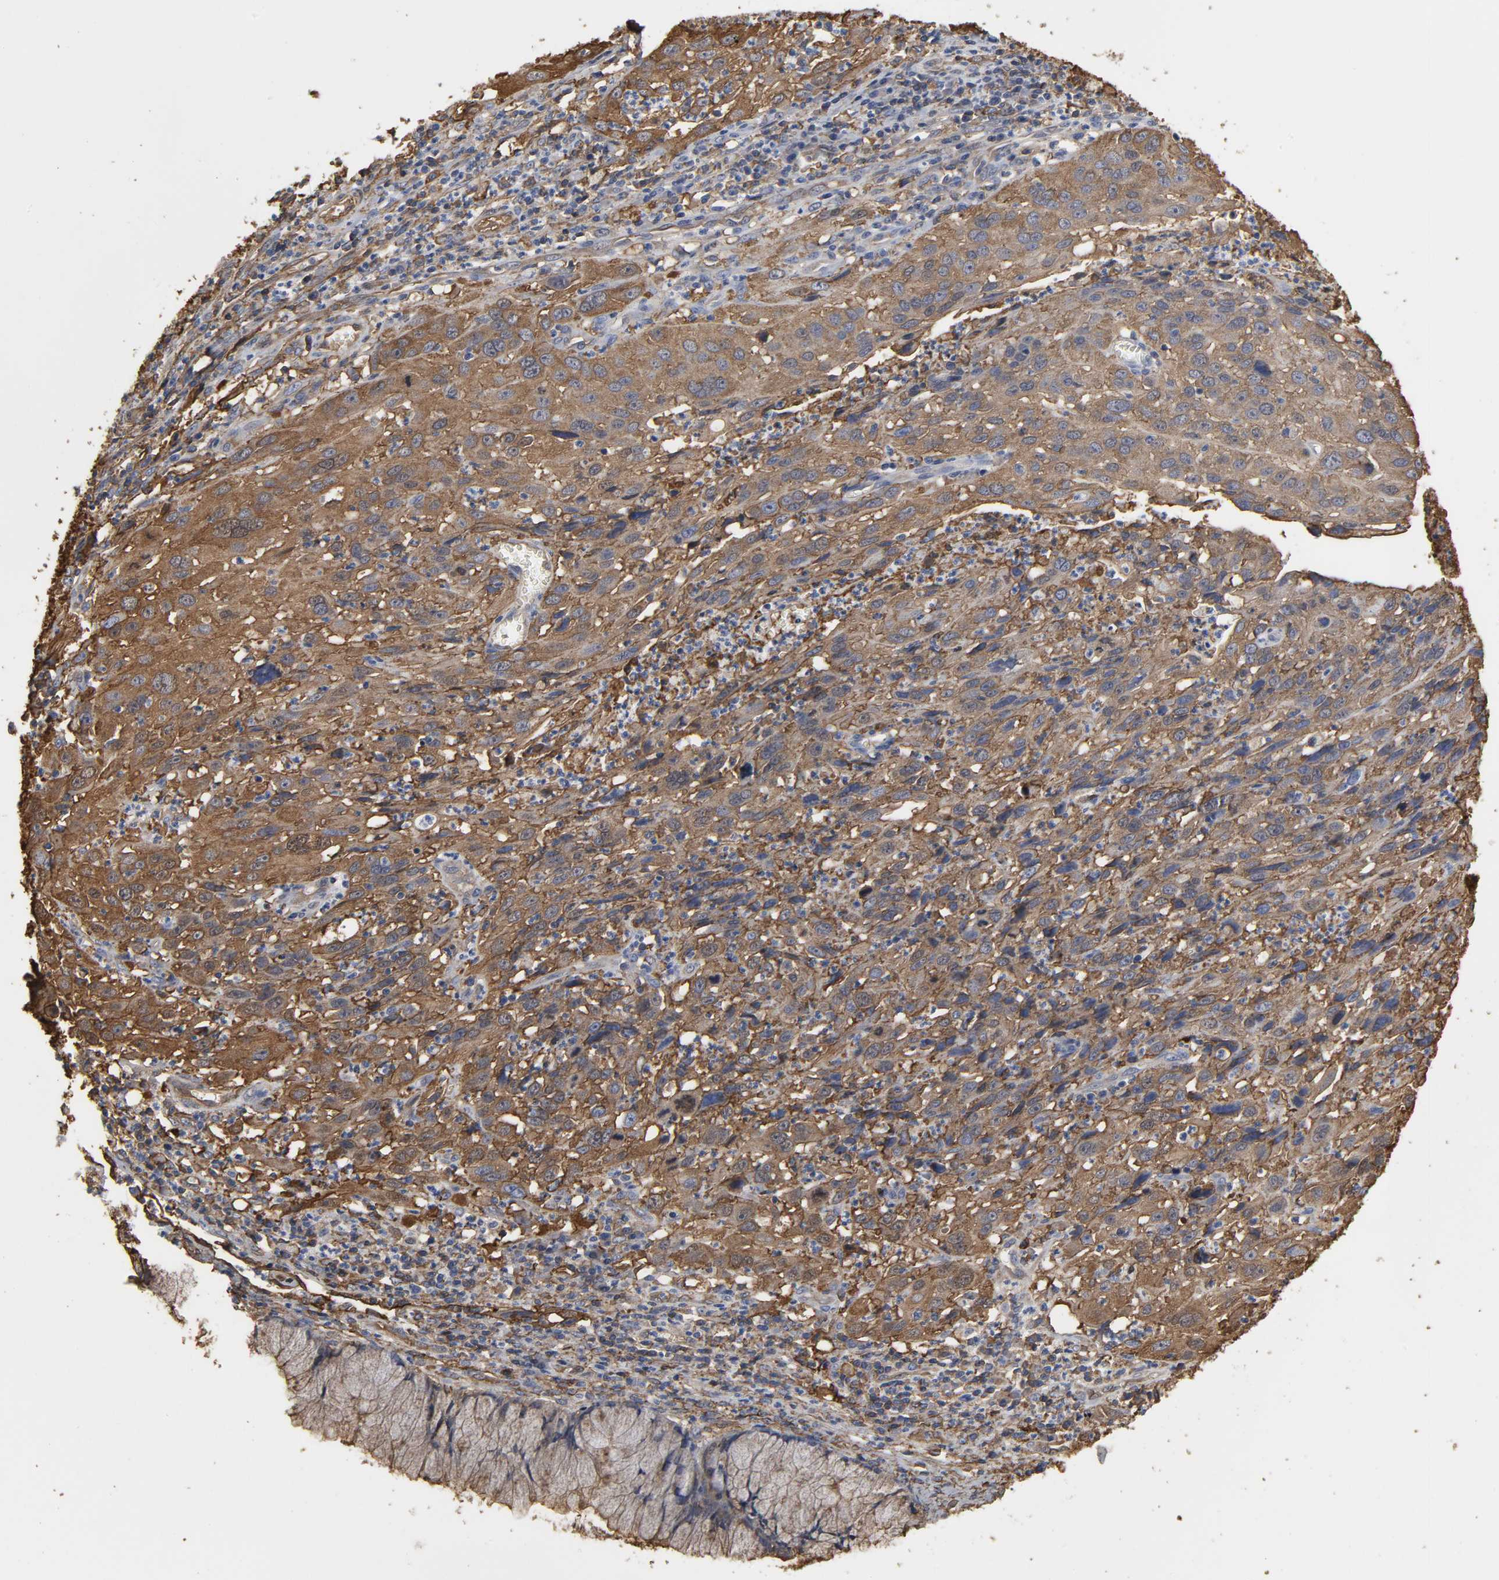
{"staining": {"intensity": "moderate", "quantity": ">75%", "location": "cytoplasmic/membranous"}, "tissue": "cervical cancer", "cell_type": "Tumor cells", "image_type": "cancer", "snomed": [{"axis": "morphology", "description": "Squamous cell carcinoma, NOS"}, {"axis": "topography", "description": "Cervix"}], "caption": "A histopathology image of human cervical cancer stained for a protein exhibits moderate cytoplasmic/membranous brown staining in tumor cells.", "gene": "ANXA2", "patient": {"sex": "female", "age": 32}}